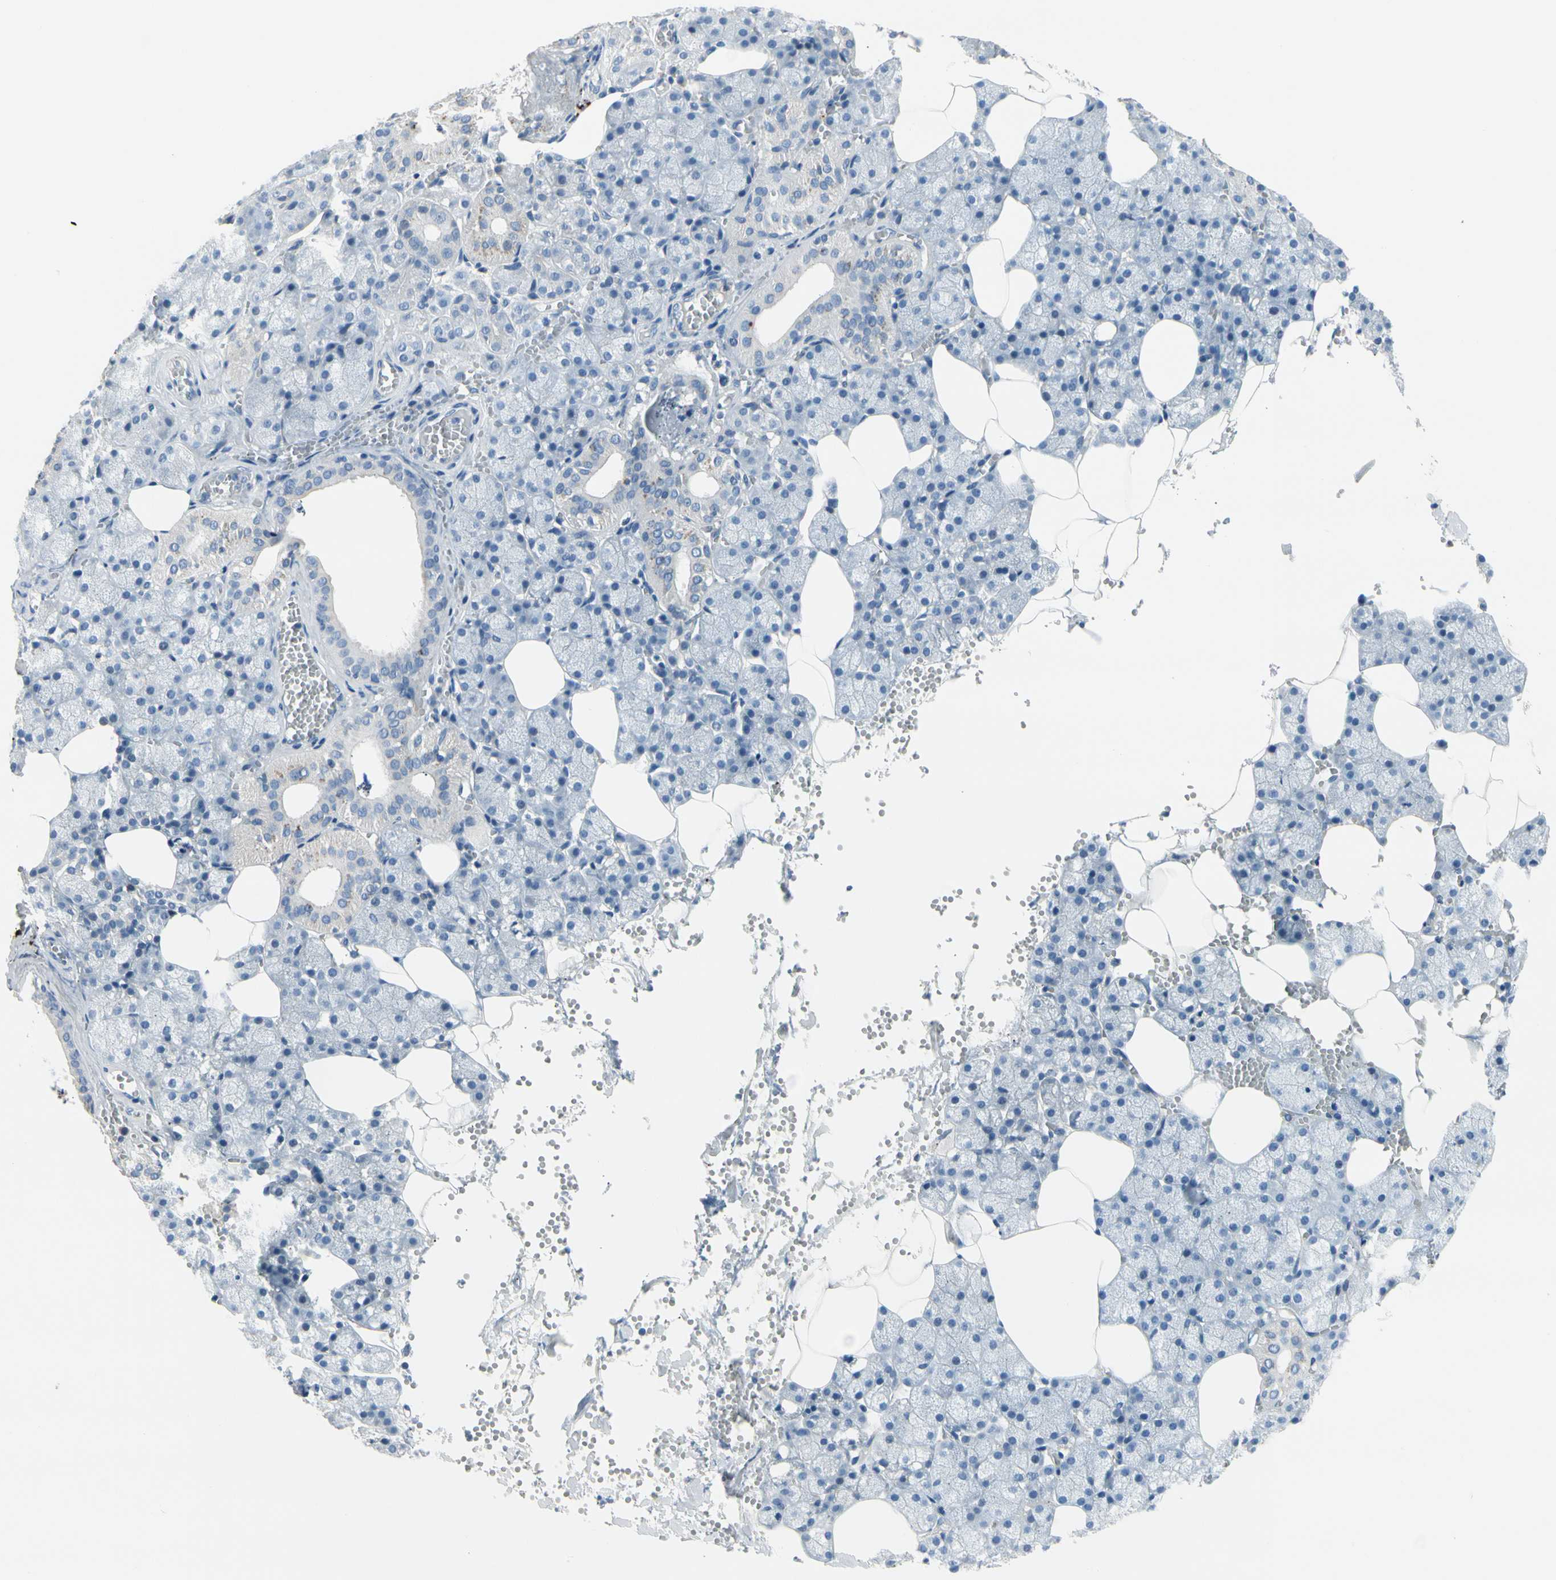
{"staining": {"intensity": "negative", "quantity": "none", "location": "none"}, "tissue": "salivary gland", "cell_type": "Glandular cells", "image_type": "normal", "snomed": [{"axis": "morphology", "description": "Normal tissue, NOS"}, {"axis": "topography", "description": "Salivary gland"}], "caption": "Histopathology image shows no protein staining in glandular cells of benign salivary gland.", "gene": "CPA3", "patient": {"sex": "male", "age": 62}}